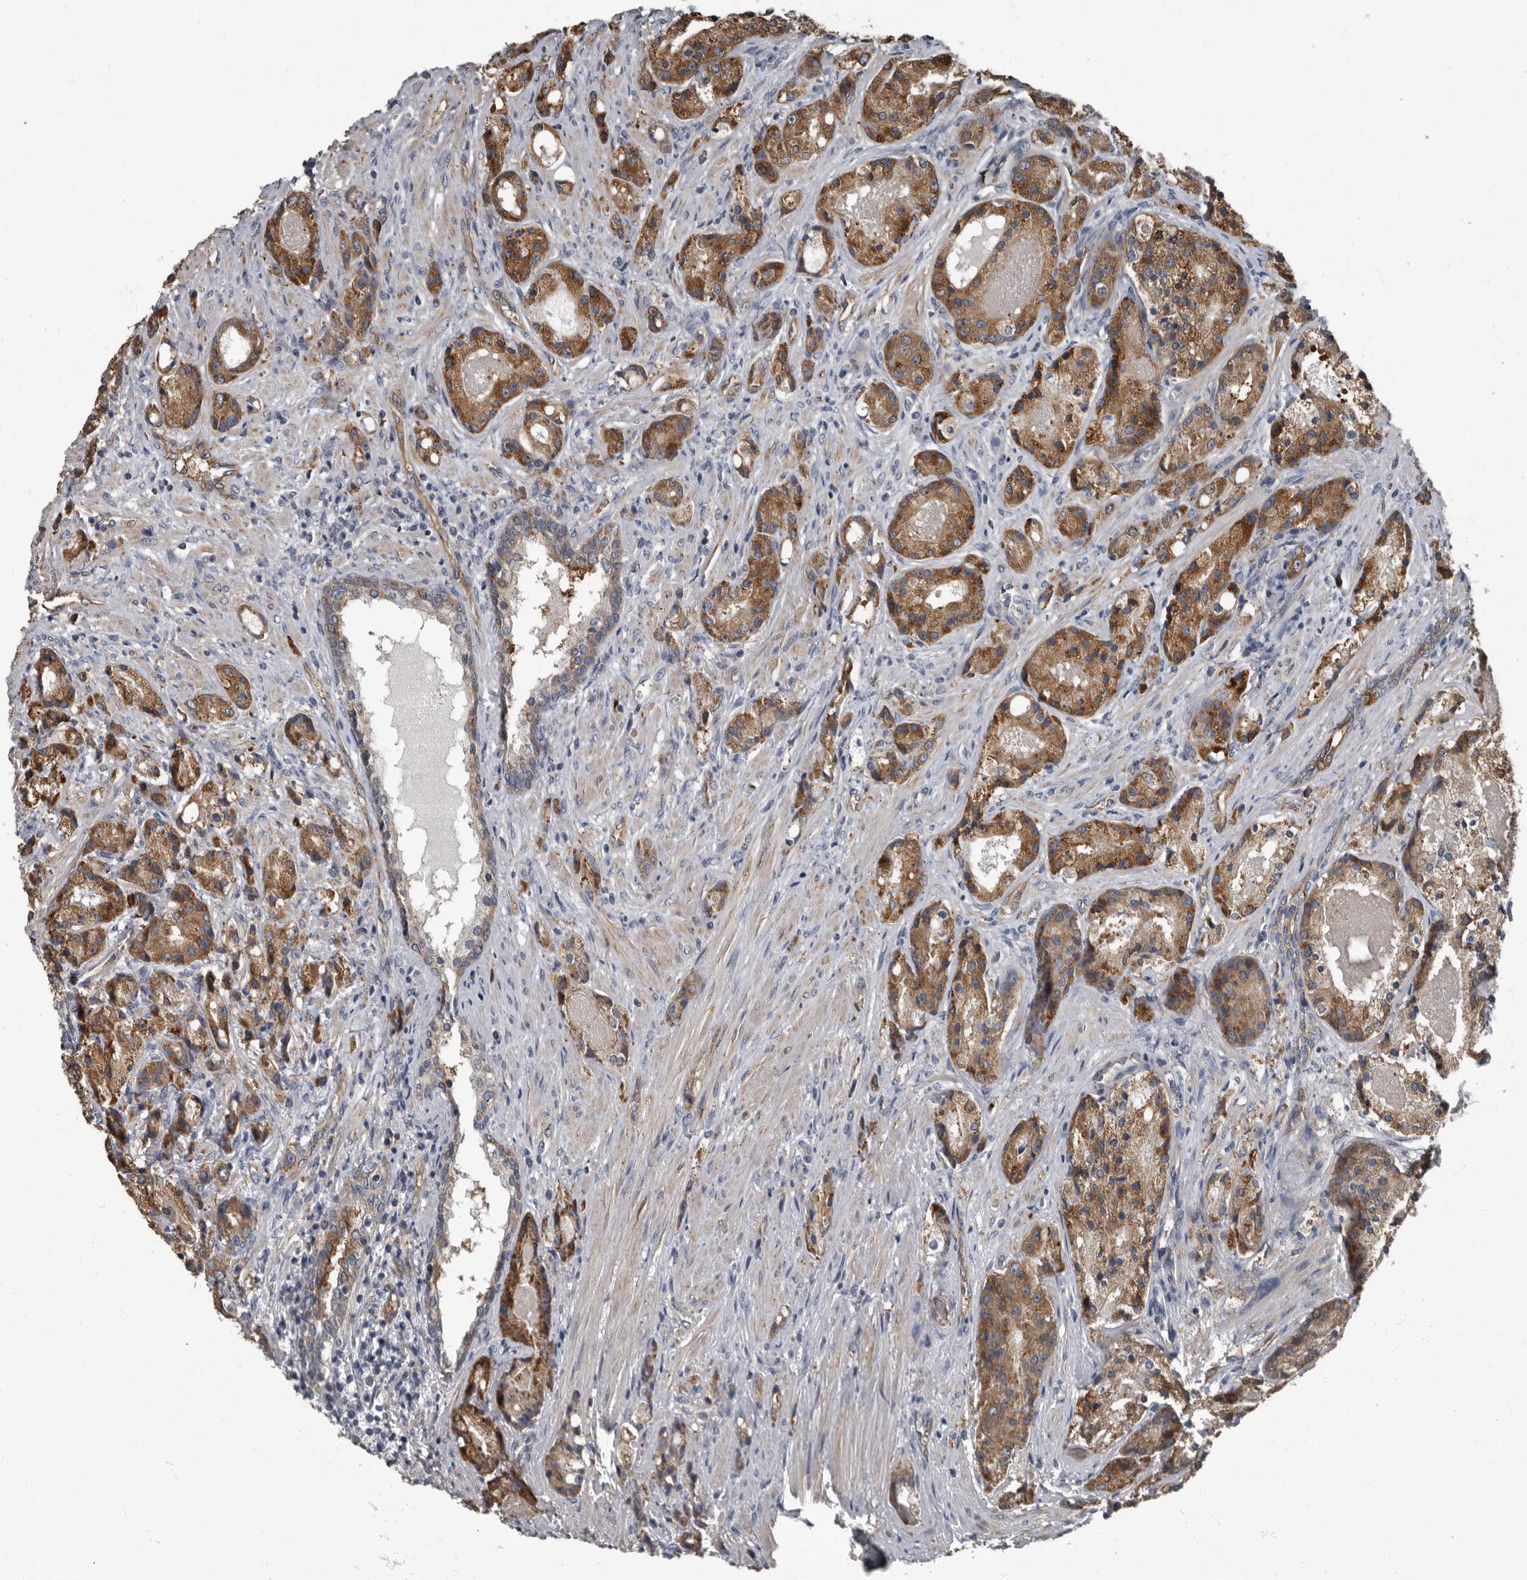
{"staining": {"intensity": "strong", "quantity": ">75%", "location": "cytoplasmic/membranous"}, "tissue": "prostate cancer", "cell_type": "Tumor cells", "image_type": "cancer", "snomed": [{"axis": "morphology", "description": "Adenocarcinoma, High grade"}, {"axis": "topography", "description": "Prostate"}], "caption": "The immunohistochemical stain shows strong cytoplasmic/membranous staining in tumor cells of prostate cancer tissue. The staining is performed using DAB (3,3'-diaminobenzidine) brown chromogen to label protein expression. The nuclei are counter-stained blue using hematoxylin.", "gene": "TPD52L1", "patient": {"sex": "male", "age": 60}}